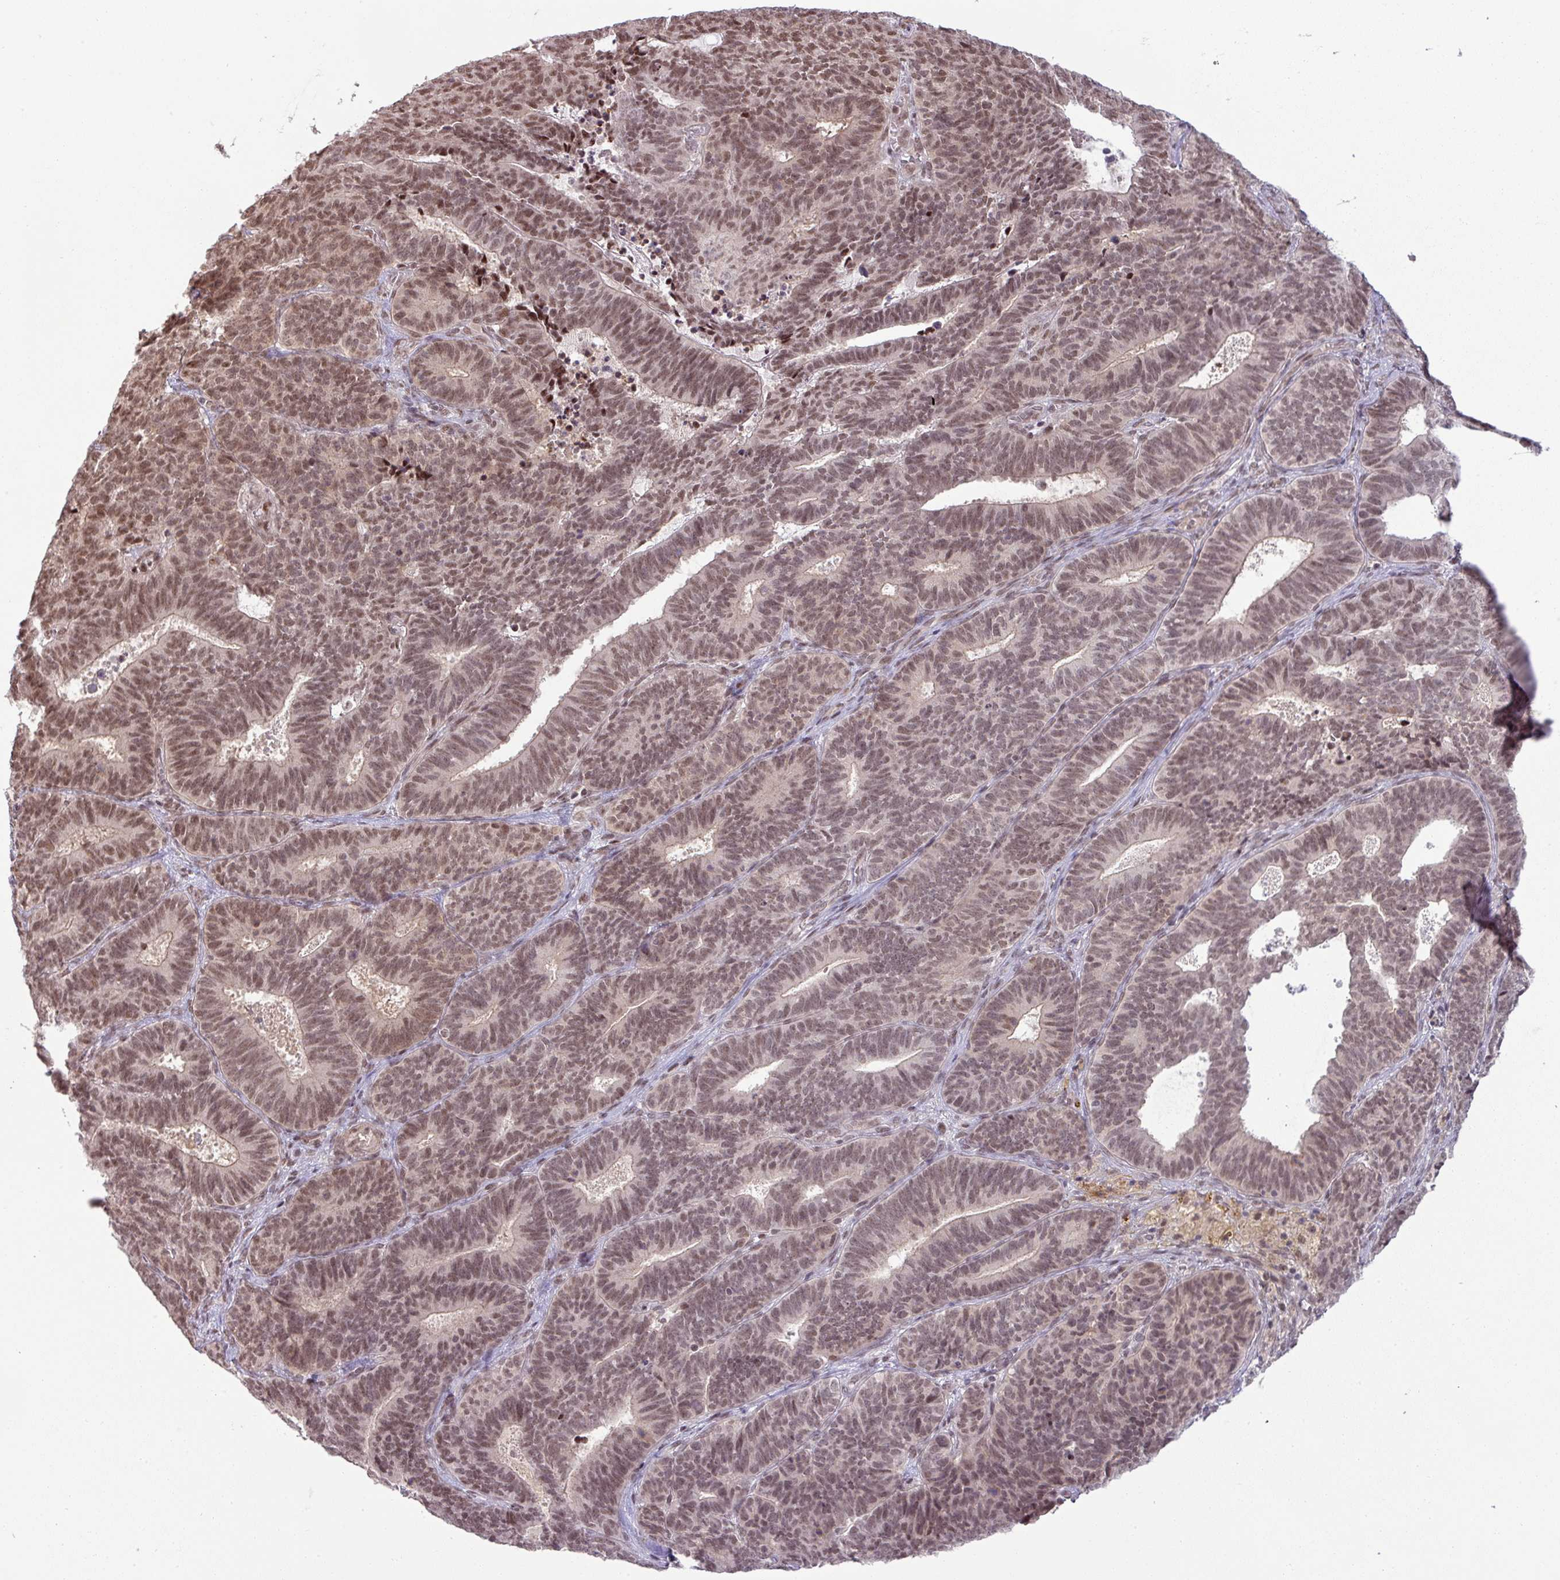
{"staining": {"intensity": "moderate", "quantity": ">75%", "location": "nuclear"}, "tissue": "endometrial cancer", "cell_type": "Tumor cells", "image_type": "cancer", "snomed": [{"axis": "morphology", "description": "Adenocarcinoma, NOS"}, {"axis": "topography", "description": "Endometrium"}], "caption": "Immunohistochemical staining of human adenocarcinoma (endometrial) shows moderate nuclear protein staining in about >75% of tumor cells.", "gene": "PTPN20", "patient": {"sex": "female", "age": 70}}